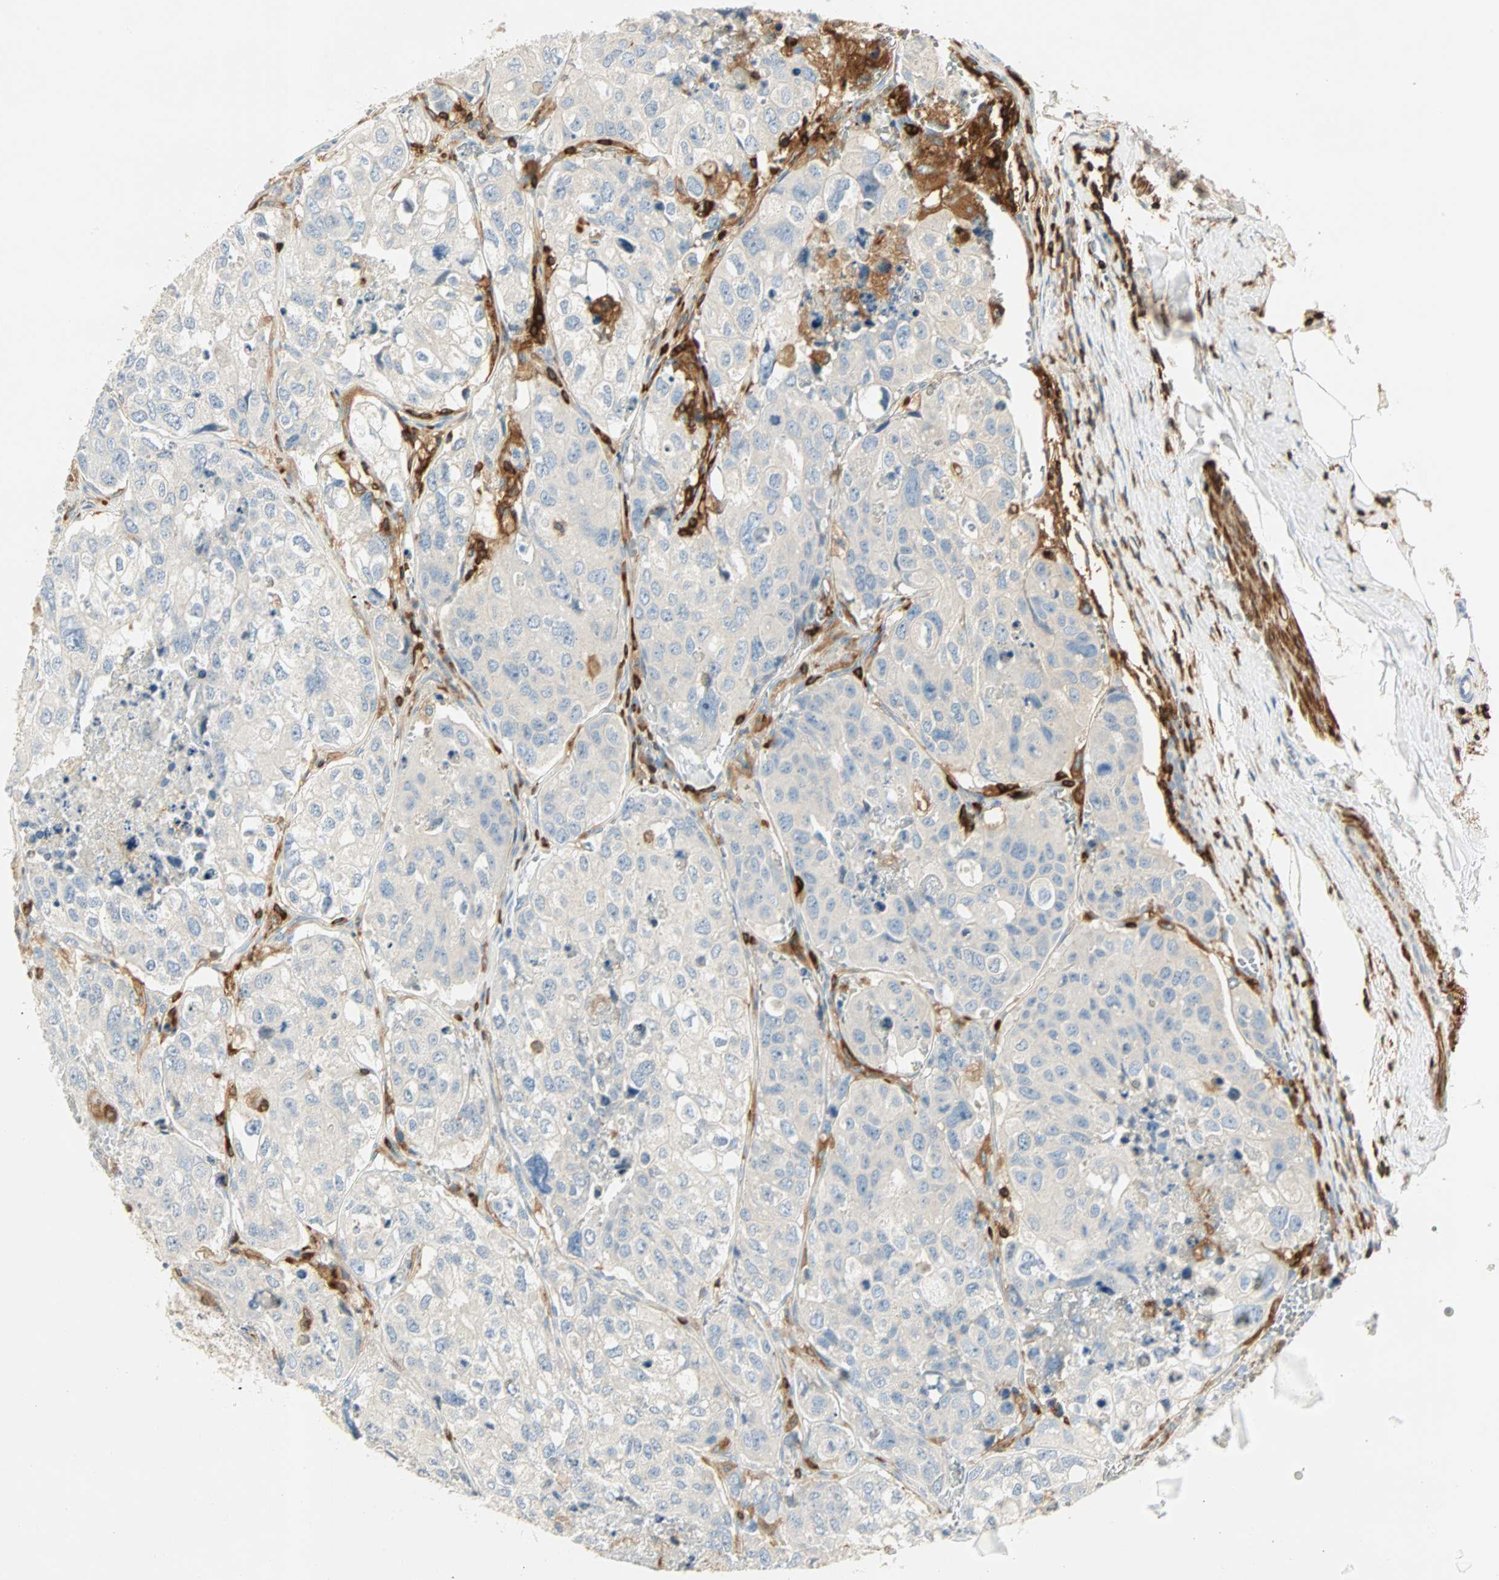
{"staining": {"intensity": "negative", "quantity": "none", "location": "none"}, "tissue": "urothelial cancer", "cell_type": "Tumor cells", "image_type": "cancer", "snomed": [{"axis": "morphology", "description": "Urothelial carcinoma, High grade"}, {"axis": "topography", "description": "Lymph node"}, {"axis": "topography", "description": "Urinary bladder"}], "caption": "IHC of human urothelial carcinoma (high-grade) reveals no expression in tumor cells. (IHC, brightfield microscopy, high magnification).", "gene": "FMNL1", "patient": {"sex": "male", "age": 51}}